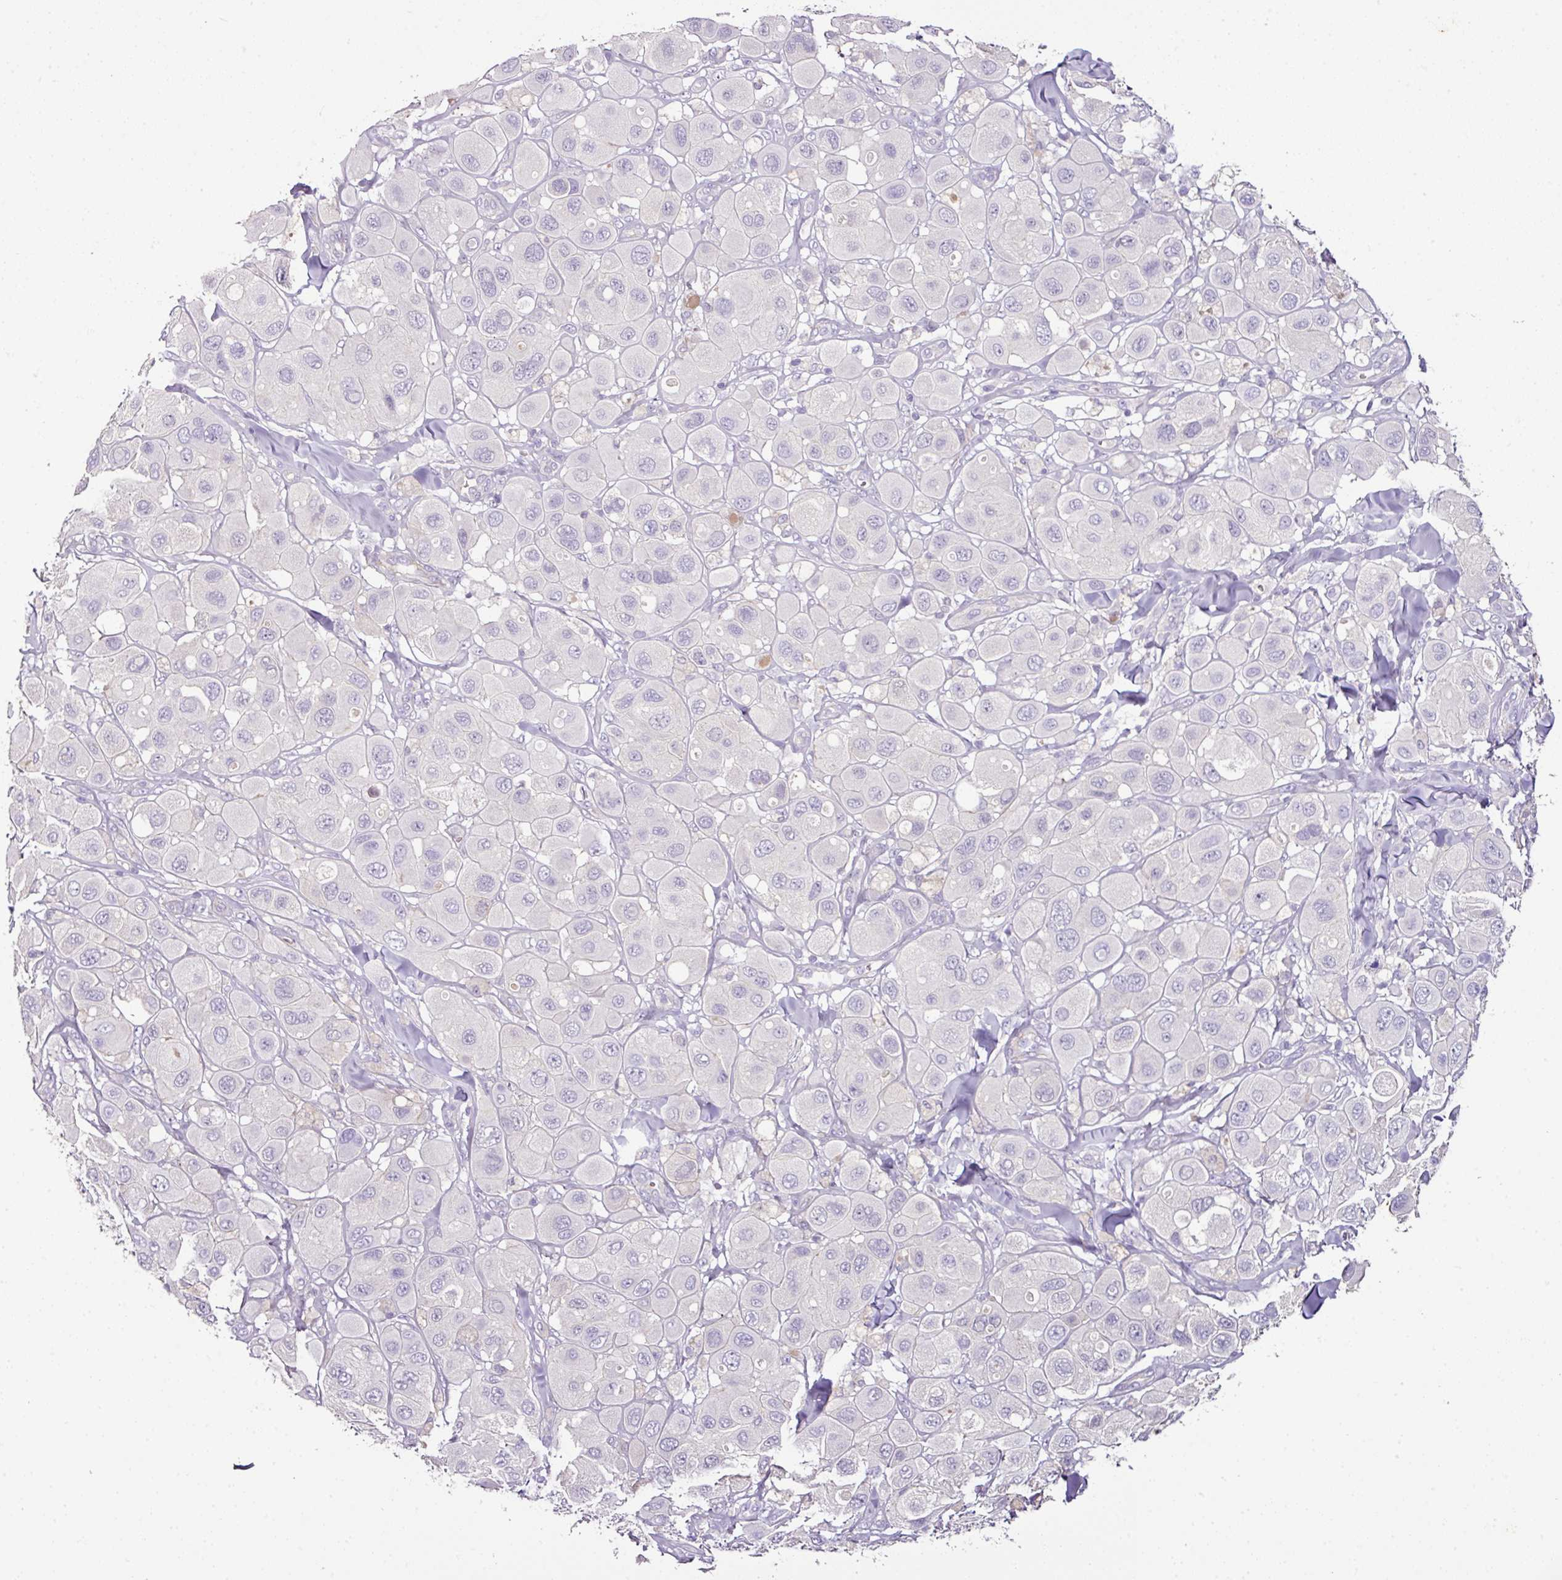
{"staining": {"intensity": "negative", "quantity": "none", "location": "none"}, "tissue": "melanoma", "cell_type": "Tumor cells", "image_type": "cancer", "snomed": [{"axis": "morphology", "description": "Malignant melanoma, Metastatic site"}, {"axis": "topography", "description": "Skin"}], "caption": "A high-resolution photomicrograph shows immunohistochemistry staining of melanoma, which displays no significant positivity in tumor cells.", "gene": "AGR3", "patient": {"sex": "male", "age": 41}}